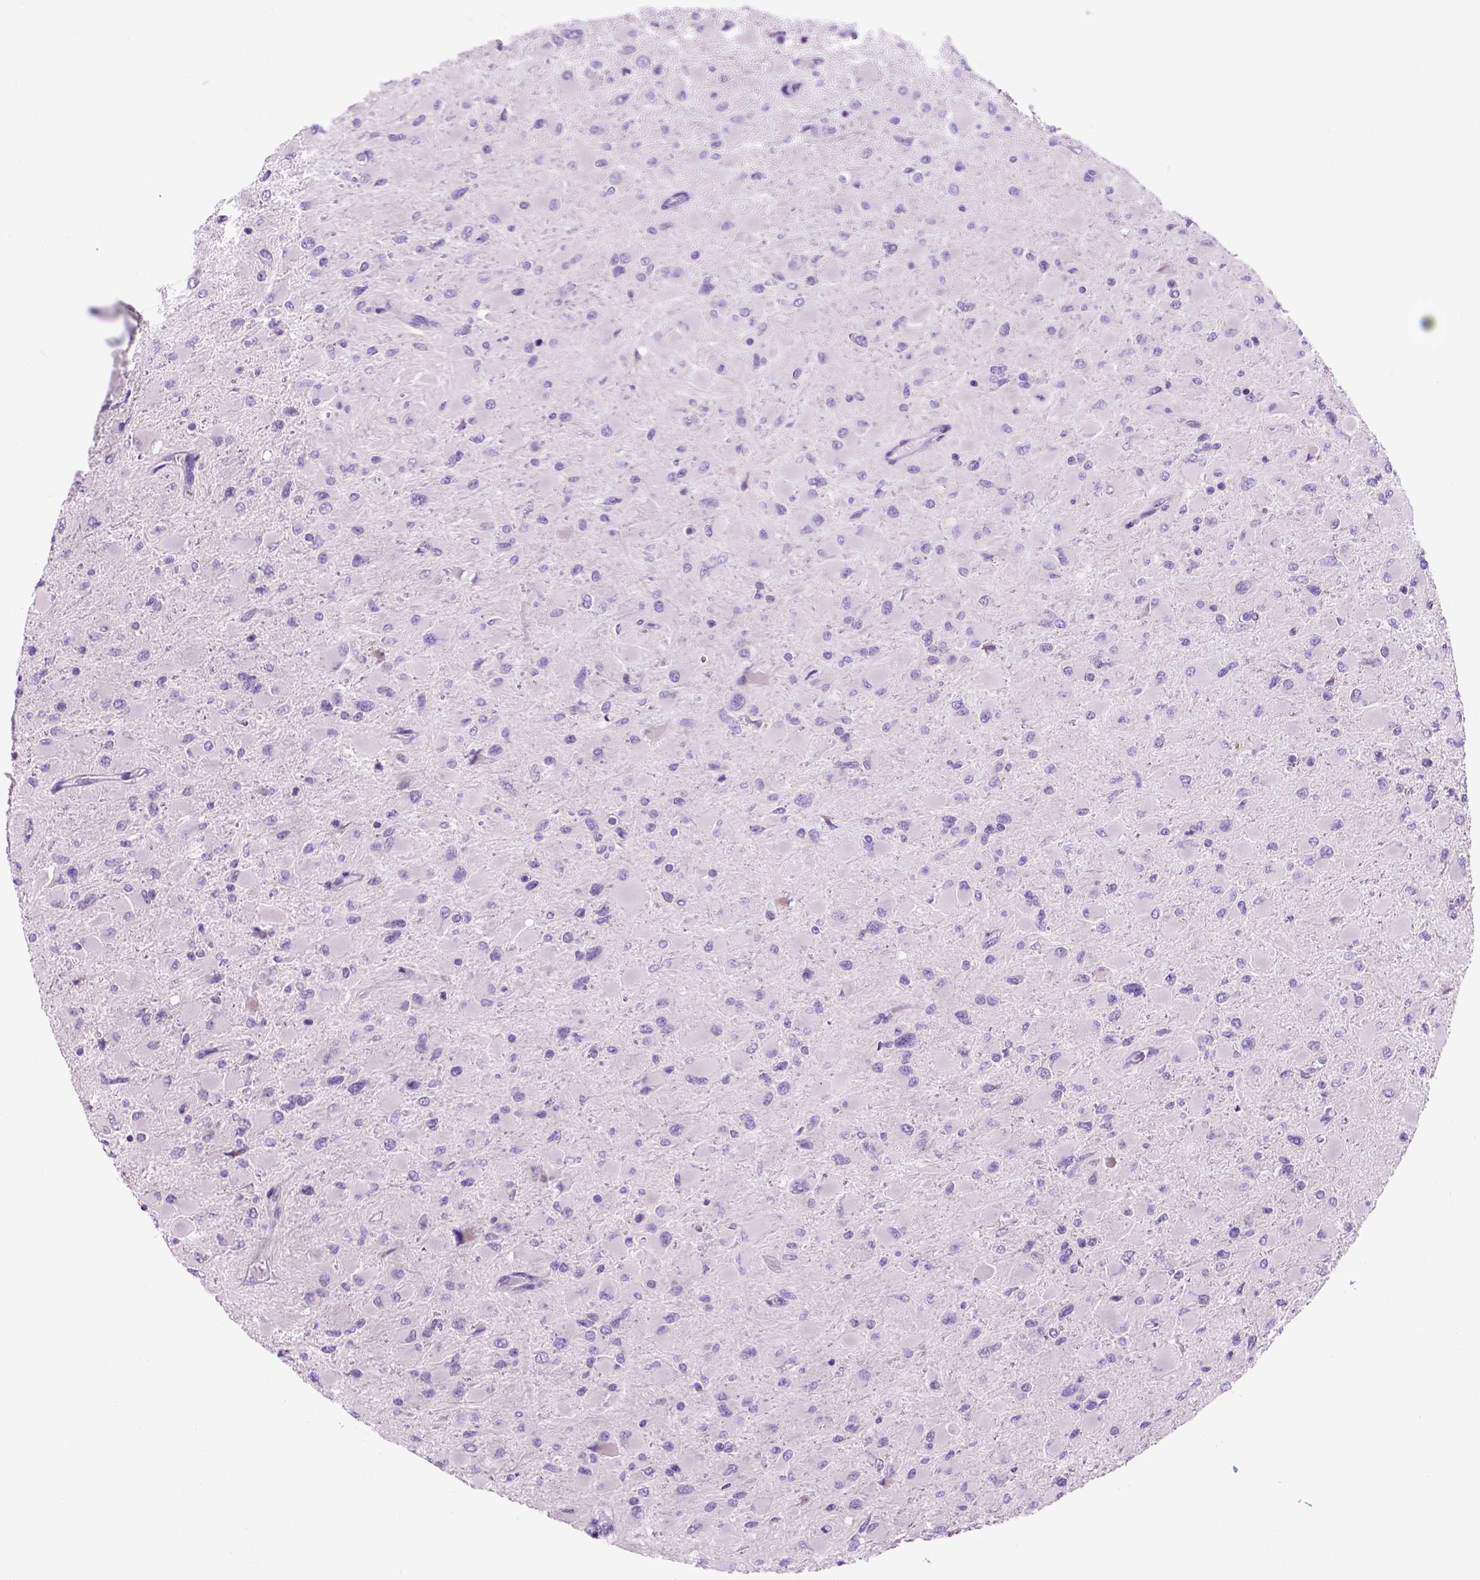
{"staining": {"intensity": "negative", "quantity": "none", "location": "none"}, "tissue": "glioma", "cell_type": "Tumor cells", "image_type": "cancer", "snomed": [{"axis": "morphology", "description": "Glioma, malignant, High grade"}, {"axis": "topography", "description": "Cerebral cortex"}], "caption": "The photomicrograph shows no significant positivity in tumor cells of high-grade glioma (malignant). The staining was performed using DAB to visualize the protein expression in brown, while the nuclei were stained in blue with hematoxylin (Magnification: 20x).", "gene": "HHIPL2", "patient": {"sex": "female", "age": 36}}